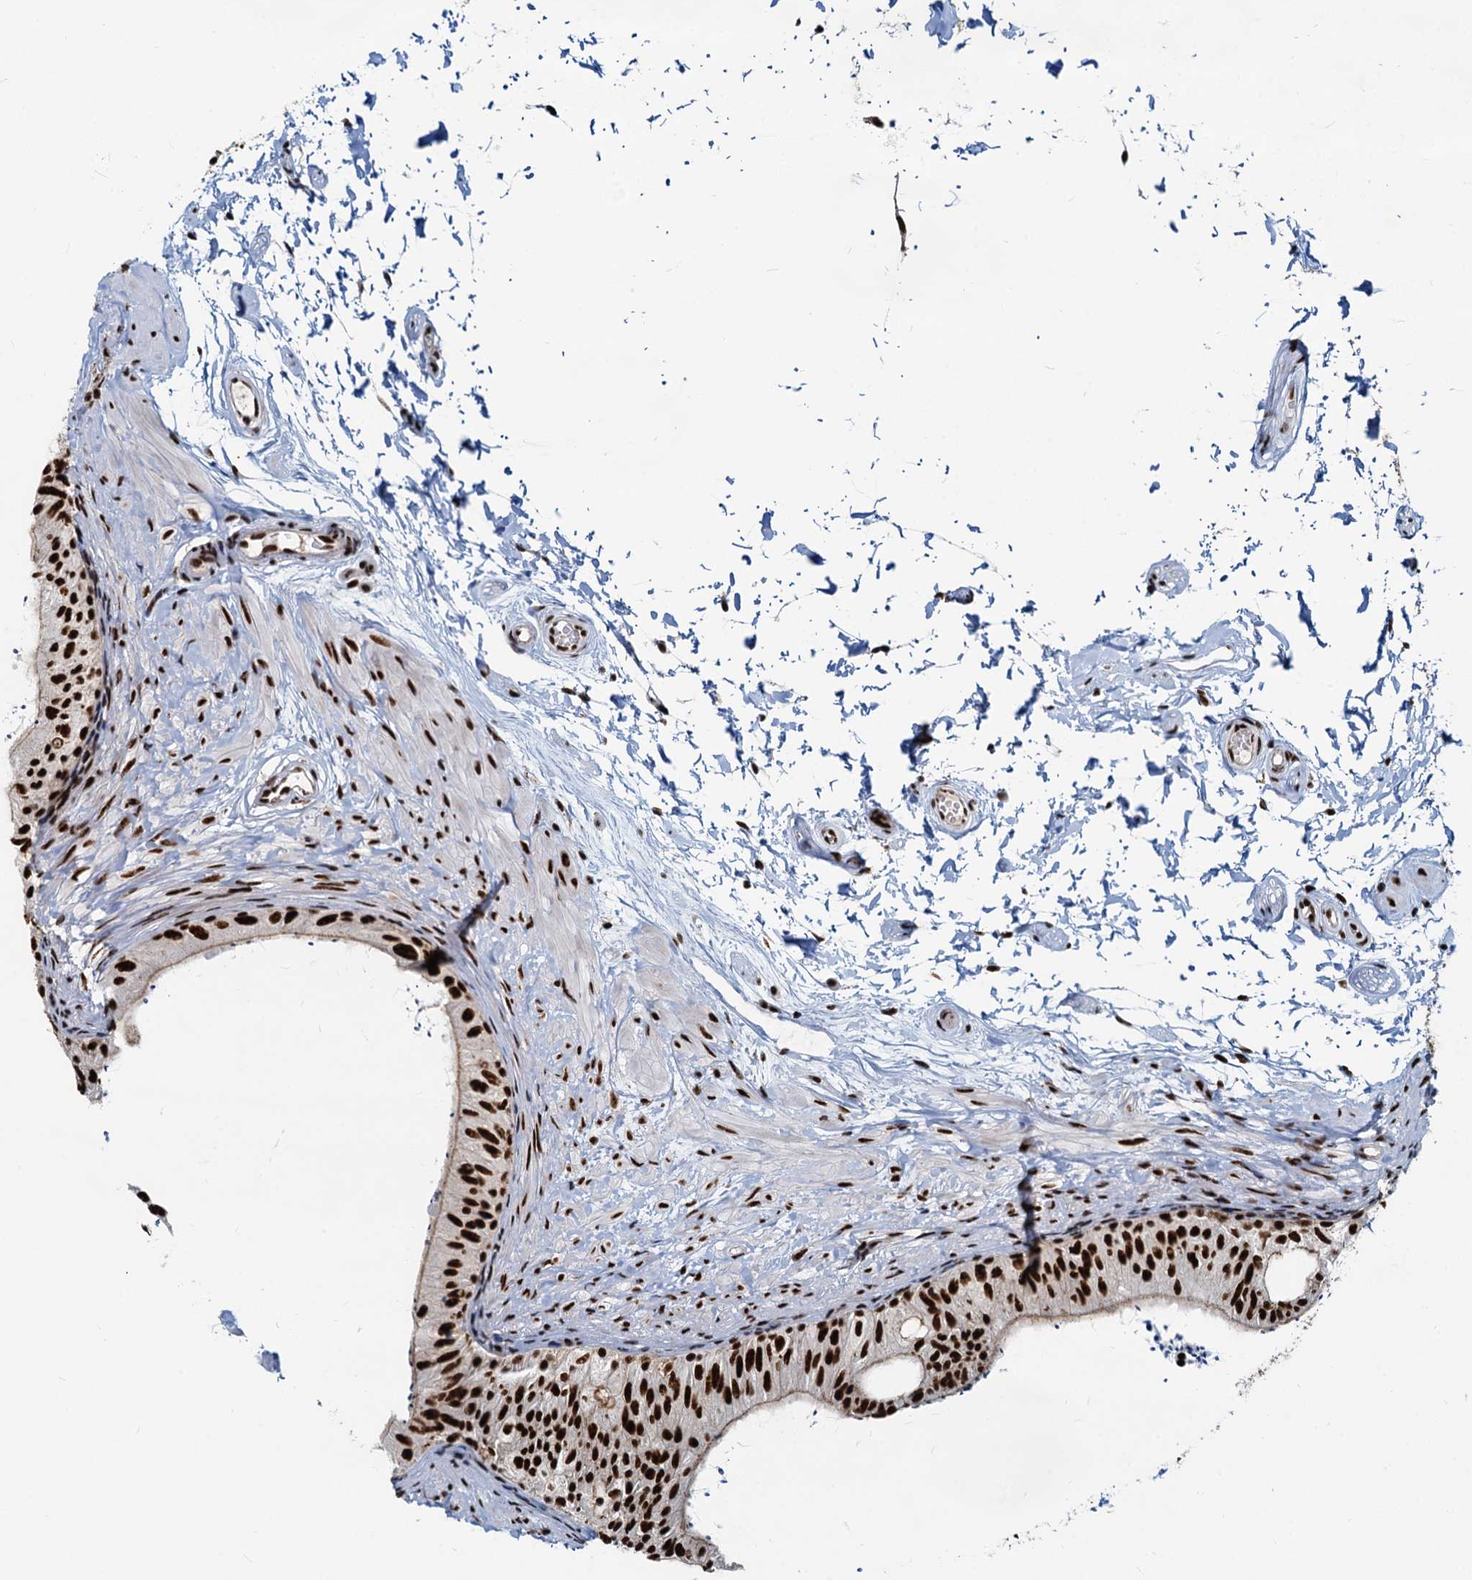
{"staining": {"intensity": "strong", "quantity": ">75%", "location": "nuclear"}, "tissue": "epididymis", "cell_type": "Glandular cells", "image_type": "normal", "snomed": [{"axis": "morphology", "description": "Normal tissue, NOS"}, {"axis": "topography", "description": "Epididymis"}], "caption": "Immunohistochemical staining of benign human epididymis shows high levels of strong nuclear staining in about >75% of glandular cells.", "gene": "RBM26", "patient": {"sex": "male", "age": 50}}